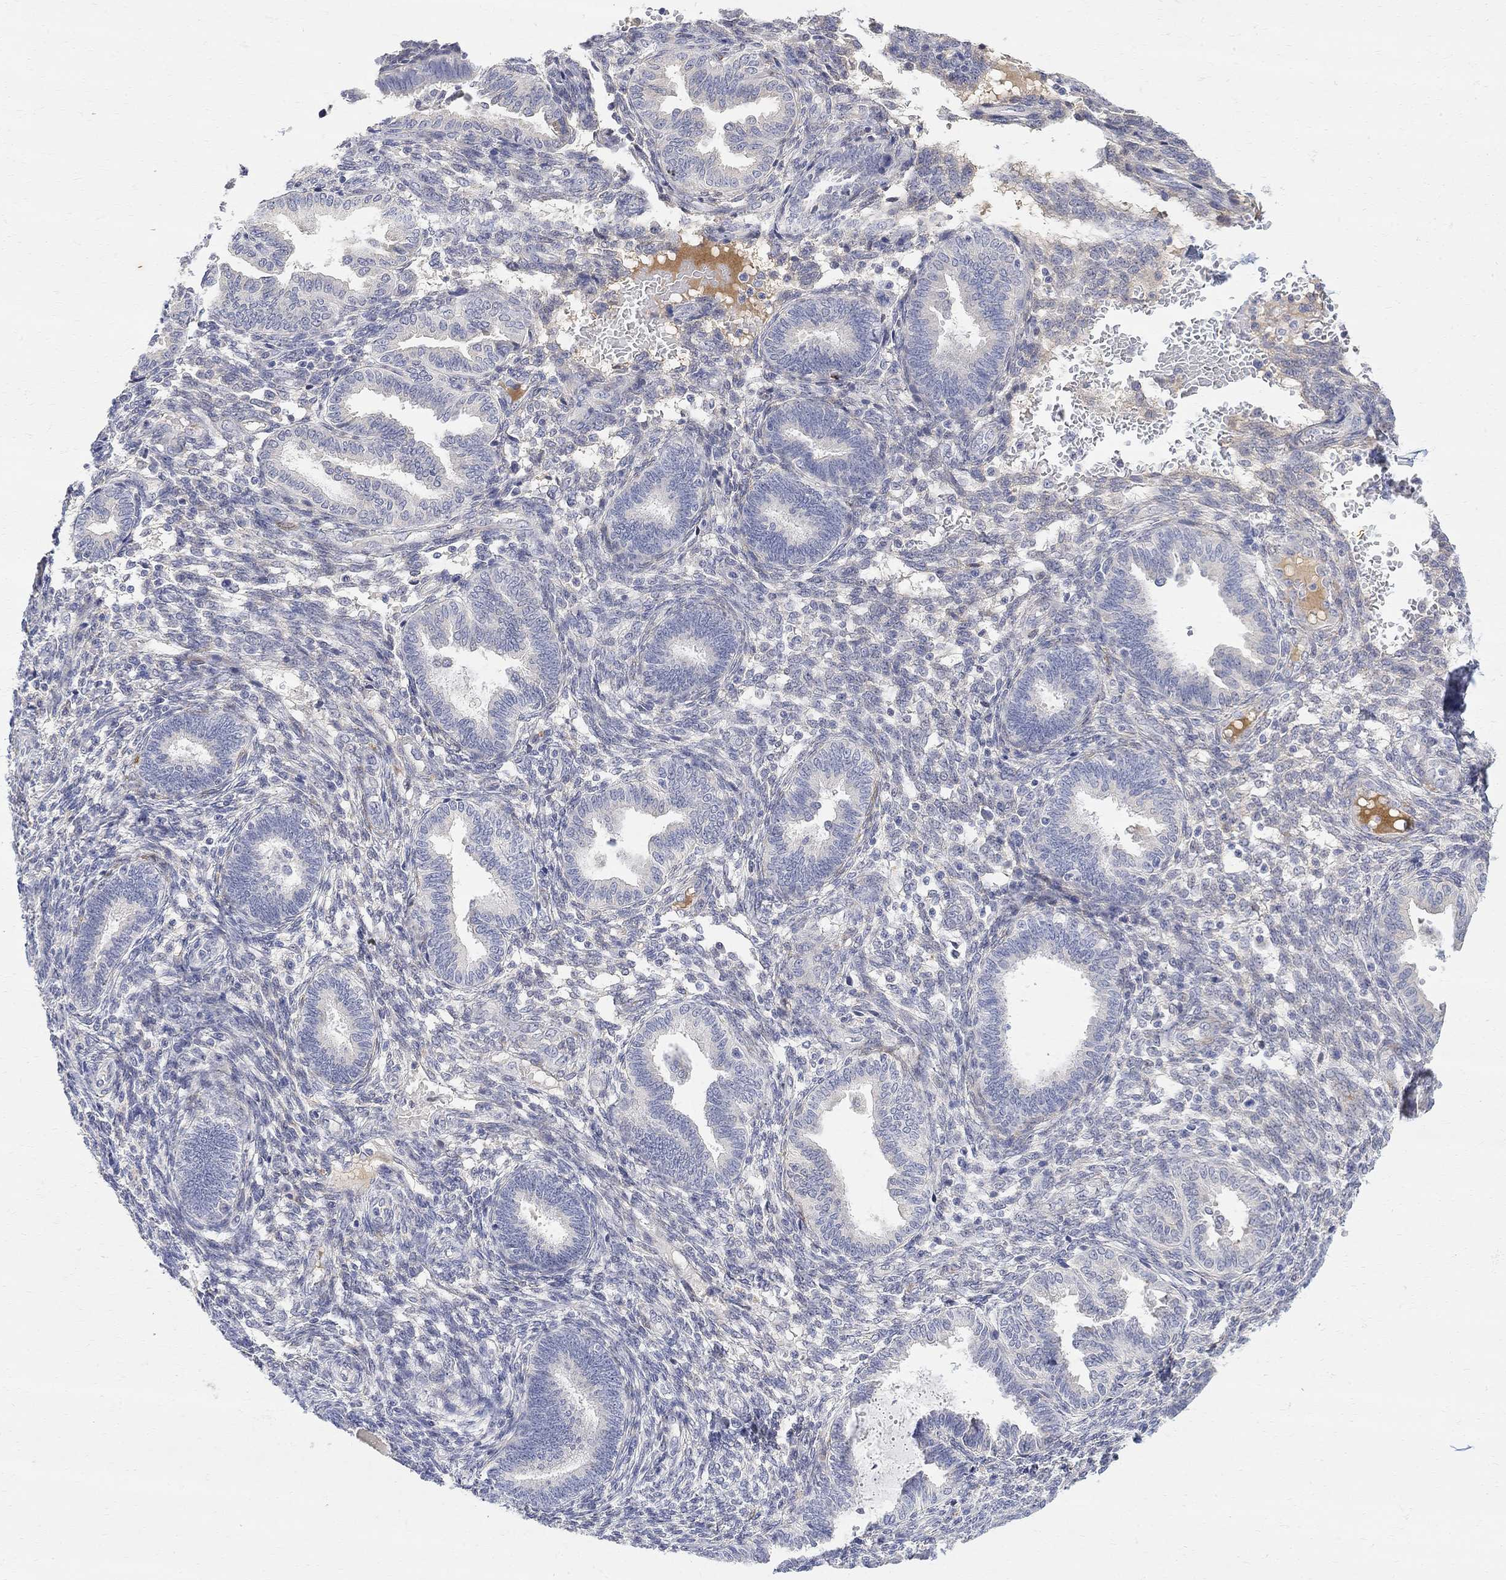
{"staining": {"intensity": "negative", "quantity": "none", "location": "none"}, "tissue": "endometrium", "cell_type": "Cells in endometrial stroma", "image_type": "normal", "snomed": [{"axis": "morphology", "description": "Normal tissue, NOS"}, {"axis": "topography", "description": "Endometrium"}], "caption": "Immunohistochemistry of normal endometrium reveals no staining in cells in endometrial stroma.", "gene": "FNDC5", "patient": {"sex": "female", "age": 42}}